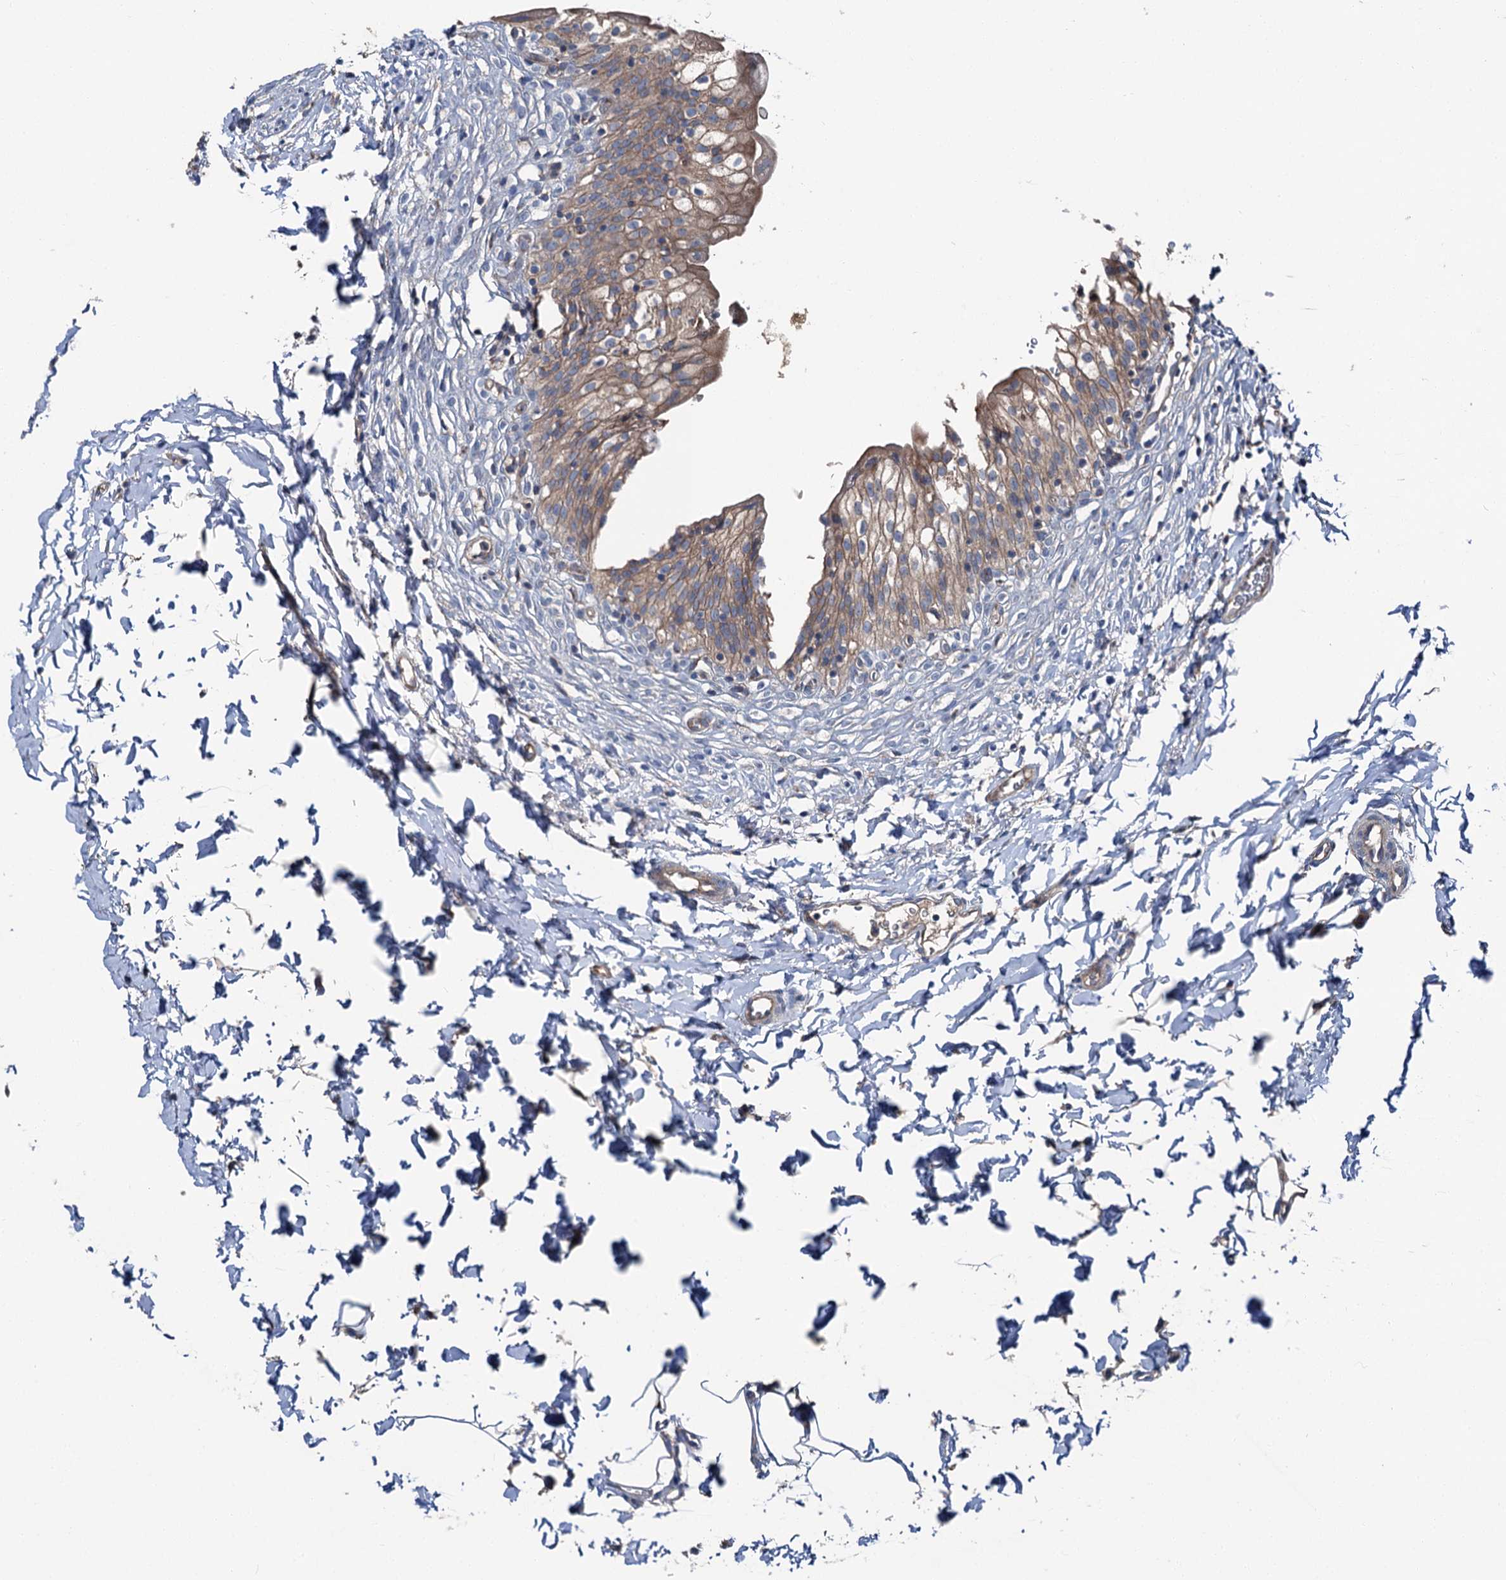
{"staining": {"intensity": "moderate", "quantity": ">75%", "location": "cytoplasmic/membranous"}, "tissue": "urinary bladder", "cell_type": "Urothelial cells", "image_type": "normal", "snomed": [{"axis": "morphology", "description": "Normal tissue, NOS"}, {"axis": "topography", "description": "Urinary bladder"}], "caption": "Immunohistochemistry (DAB) staining of unremarkable urinary bladder shows moderate cytoplasmic/membranous protein expression in about >75% of urothelial cells.", "gene": "SLC22A25", "patient": {"sex": "male", "age": 55}}